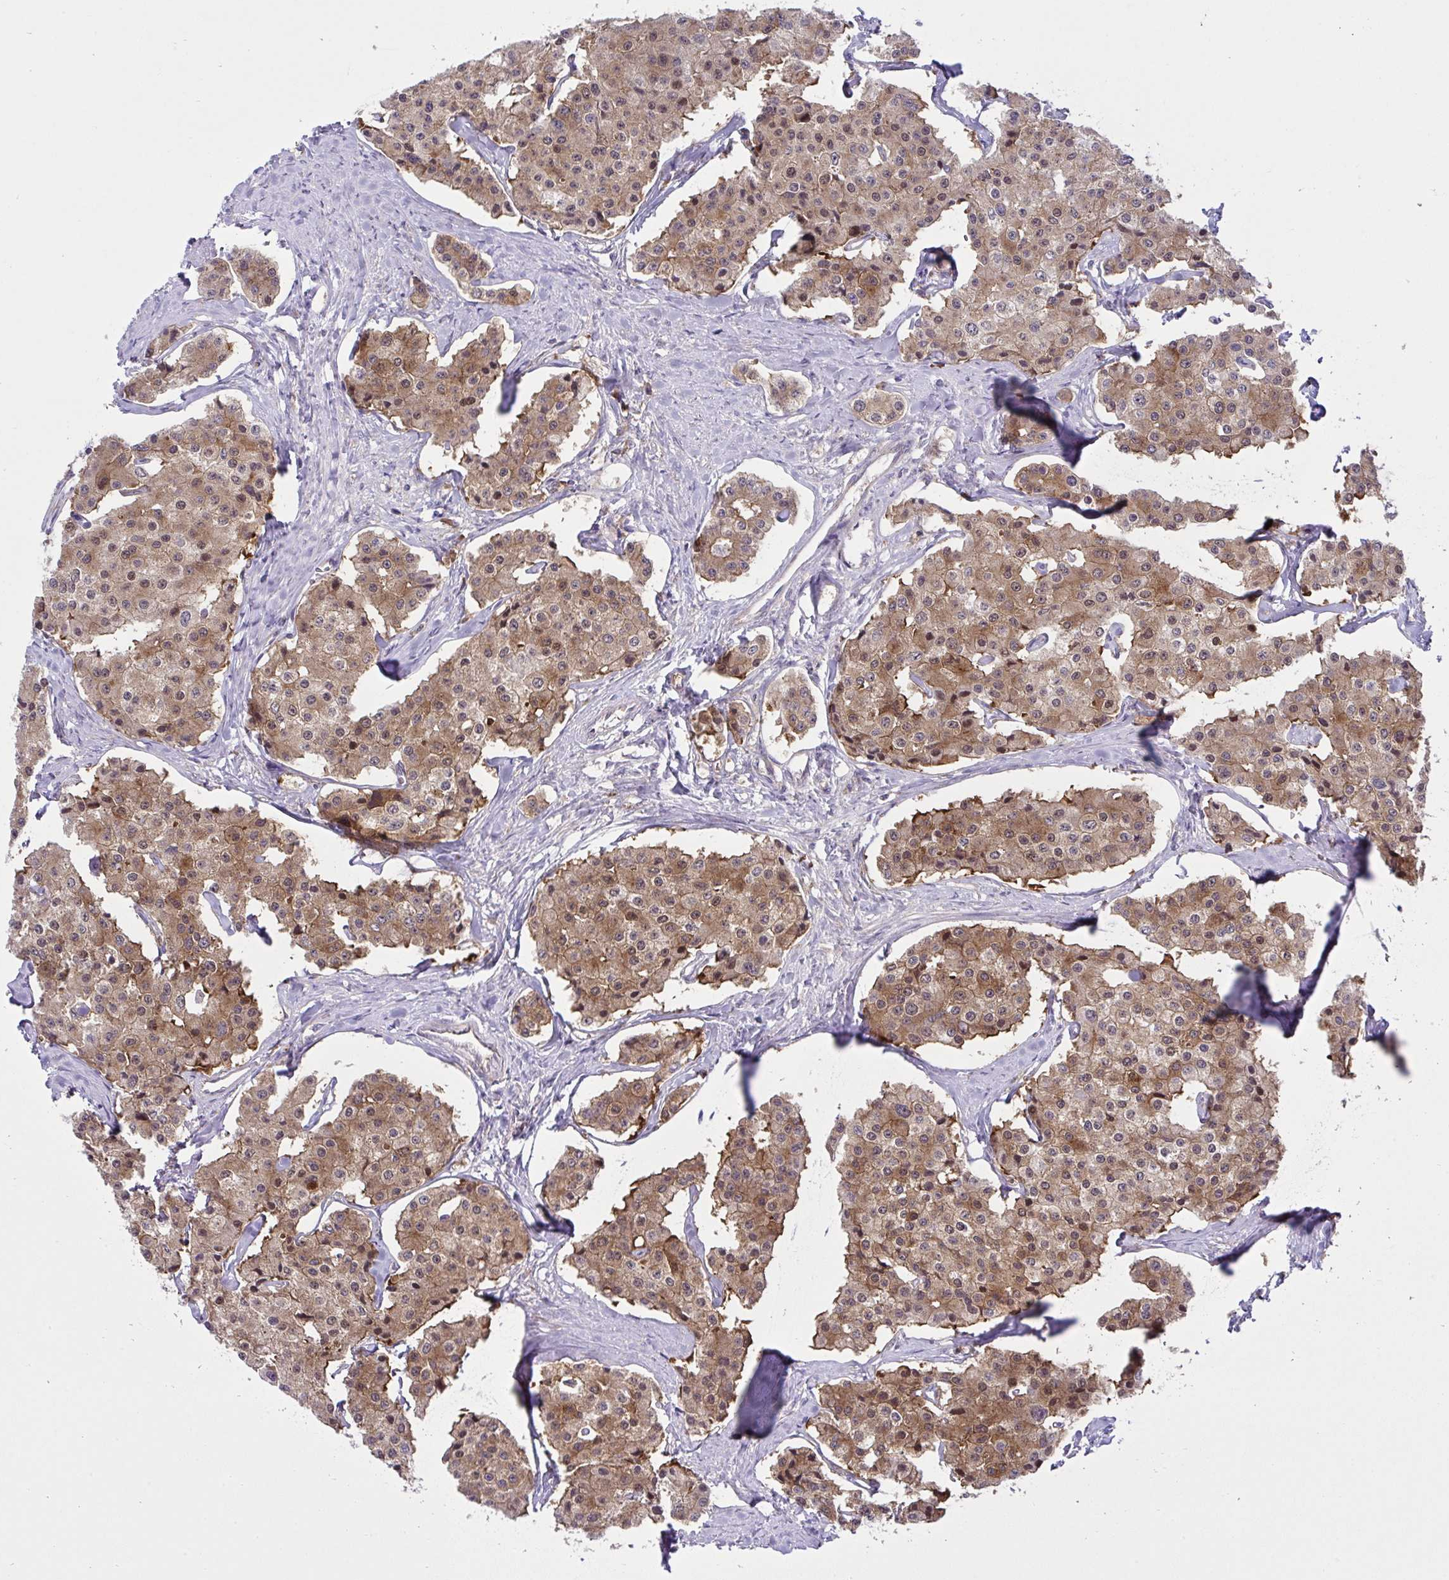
{"staining": {"intensity": "moderate", "quantity": ">75%", "location": "cytoplasmic/membranous,nuclear"}, "tissue": "carcinoid", "cell_type": "Tumor cells", "image_type": "cancer", "snomed": [{"axis": "morphology", "description": "Carcinoid, malignant, NOS"}, {"axis": "topography", "description": "Small intestine"}], "caption": "Immunohistochemical staining of human malignant carcinoid displays moderate cytoplasmic/membranous and nuclear protein staining in about >75% of tumor cells. Using DAB (brown) and hematoxylin (blue) stains, captured at high magnification using brightfield microscopy.", "gene": "RPS7", "patient": {"sex": "female", "age": 65}}